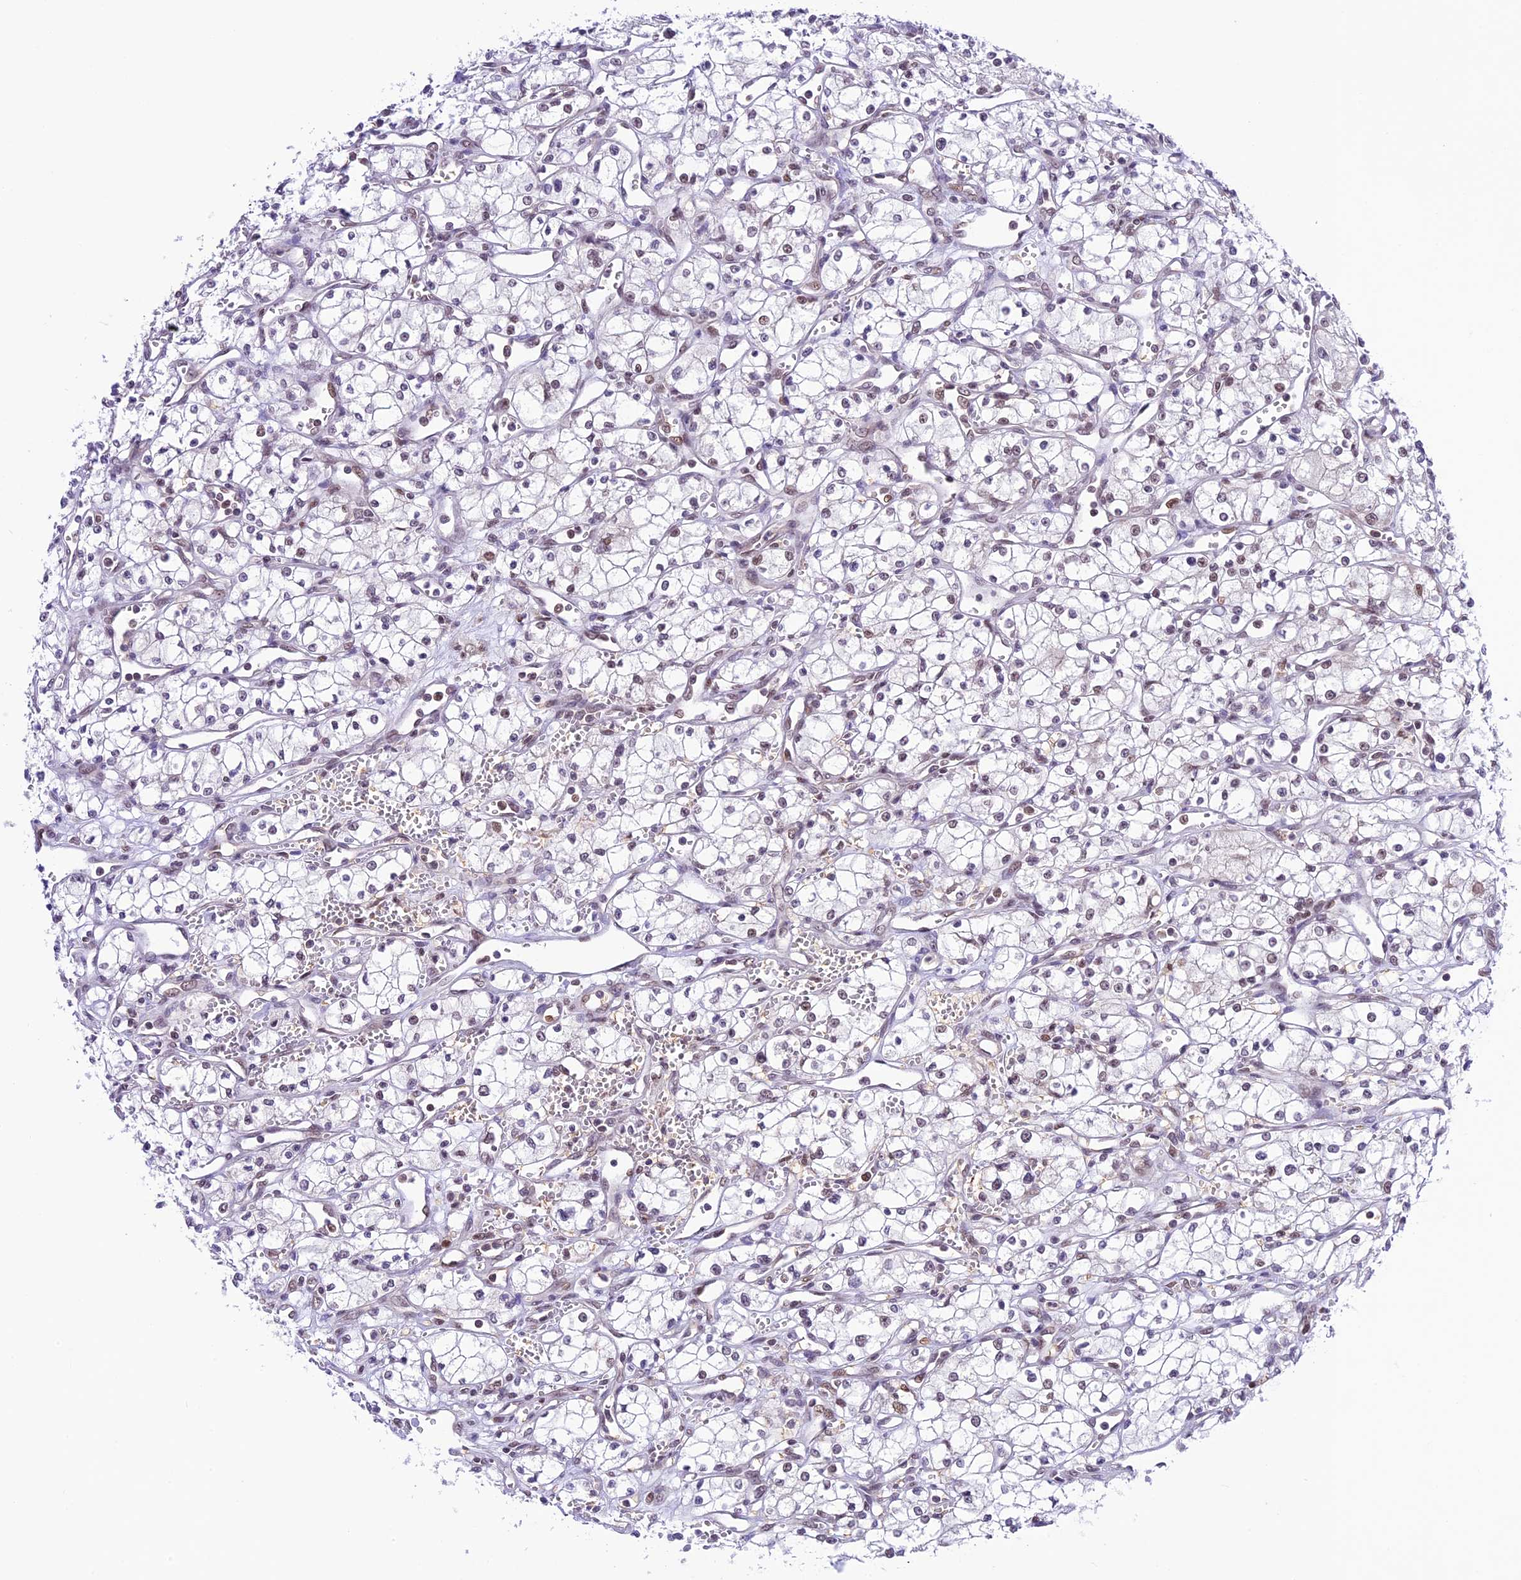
{"staining": {"intensity": "negative", "quantity": "none", "location": "none"}, "tissue": "renal cancer", "cell_type": "Tumor cells", "image_type": "cancer", "snomed": [{"axis": "morphology", "description": "Adenocarcinoma, NOS"}, {"axis": "topography", "description": "Kidney"}], "caption": "This is a image of immunohistochemistry (IHC) staining of adenocarcinoma (renal), which shows no expression in tumor cells. Brightfield microscopy of immunohistochemistry stained with DAB (brown) and hematoxylin (blue), captured at high magnification.", "gene": "SHKBP1", "patient": {"sex": "male", "age": 59}}